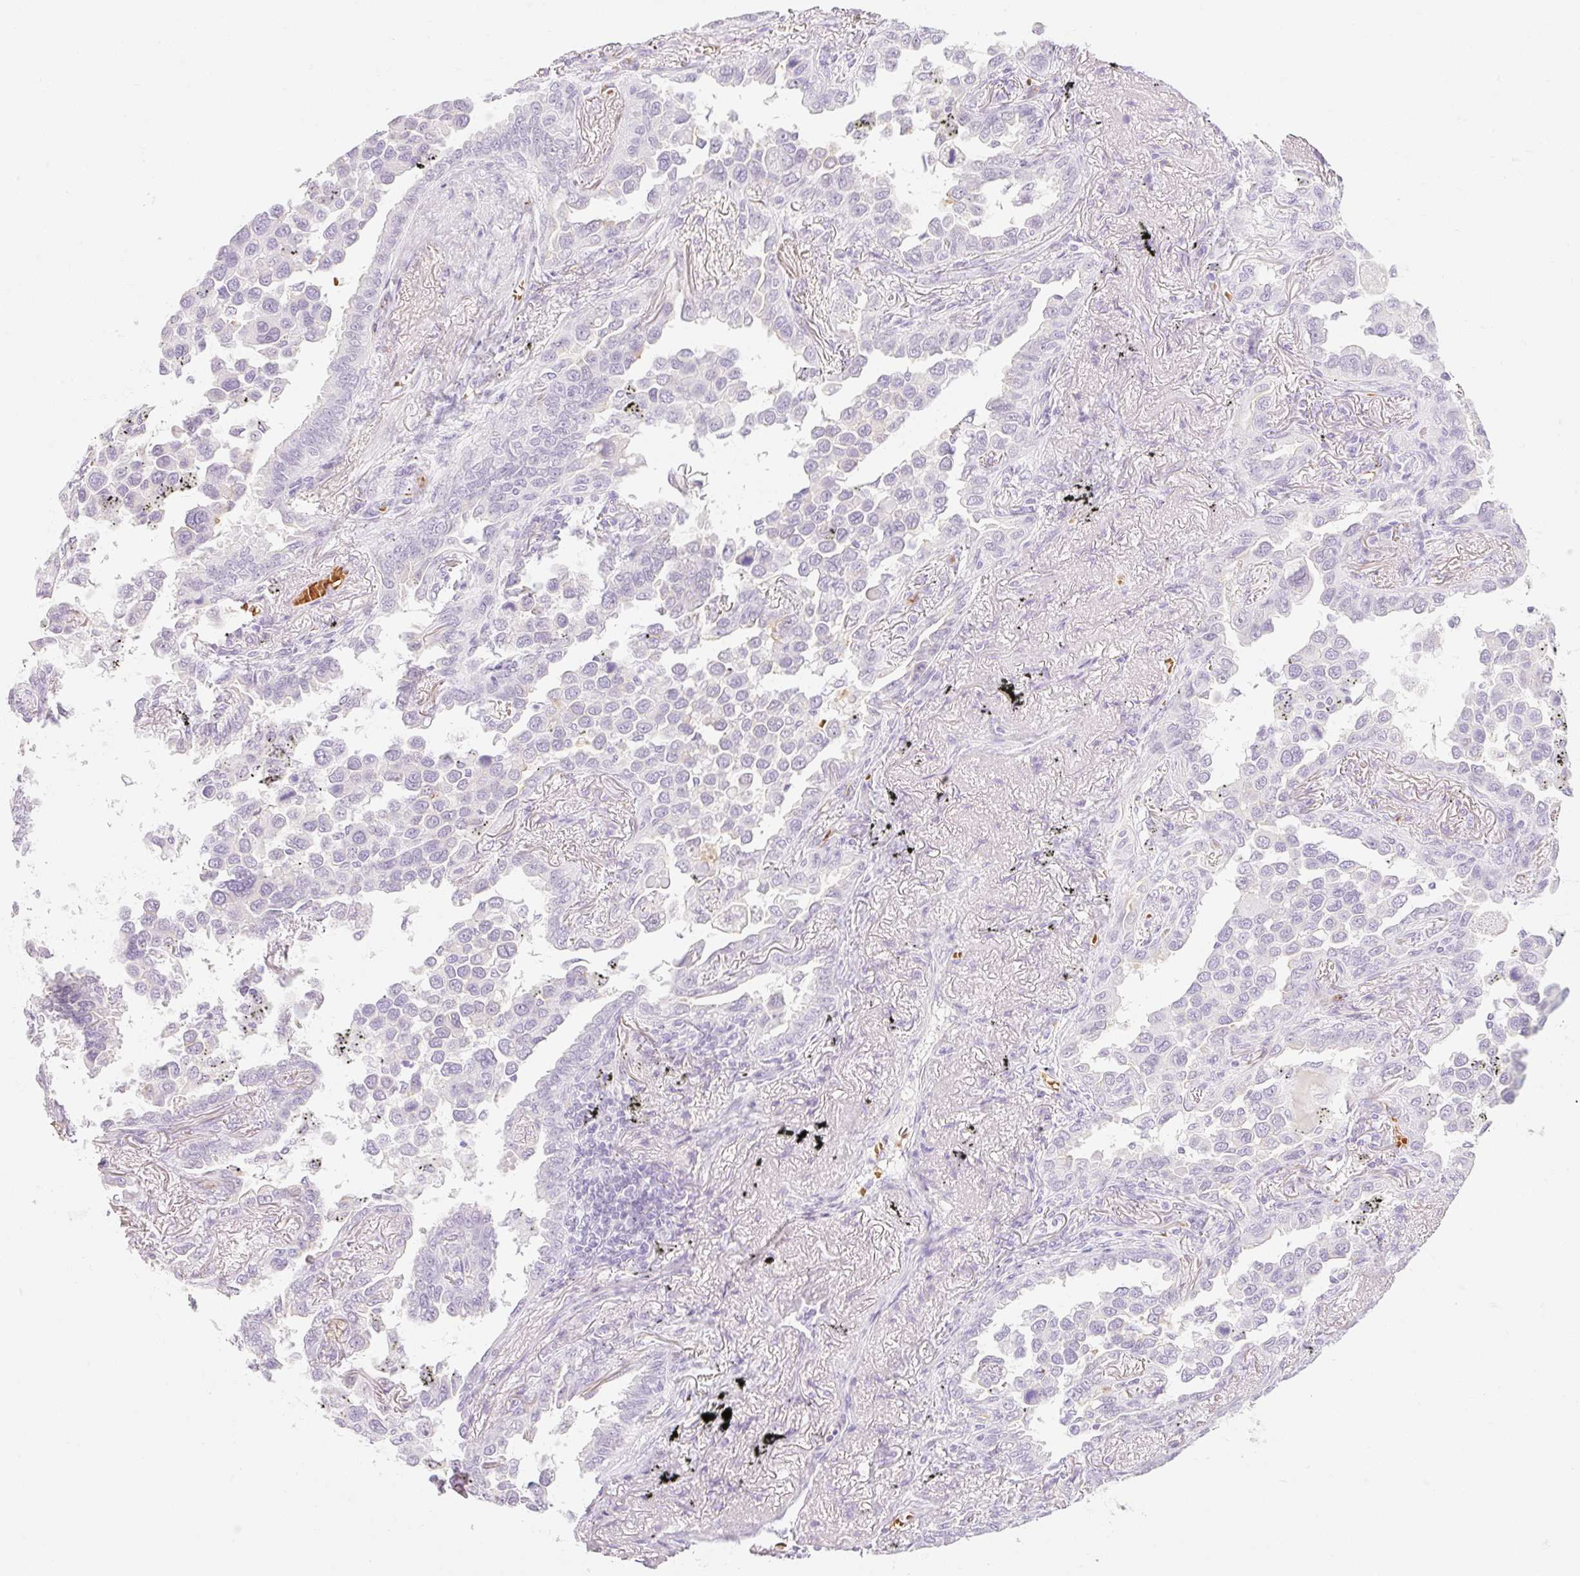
{"staining": {"intensity": "negative", "quantity": "none", "location": "none"}, "tissue": "lung cancer", "cell_type": "Tumor cells", "image_type": "cancer", "snomed": [{"axis": "morphology", "description": "Adenocarcinoma, NOS"}, {"axis": "topography", "description": "Lung"}], "caption": "Lung adenocarcinoma stained for a protein using immunohistochemistry demonstrates no staining tumor cells.", "gene": "TAF1L", "patient": {"sex": "male", "age": 67}}